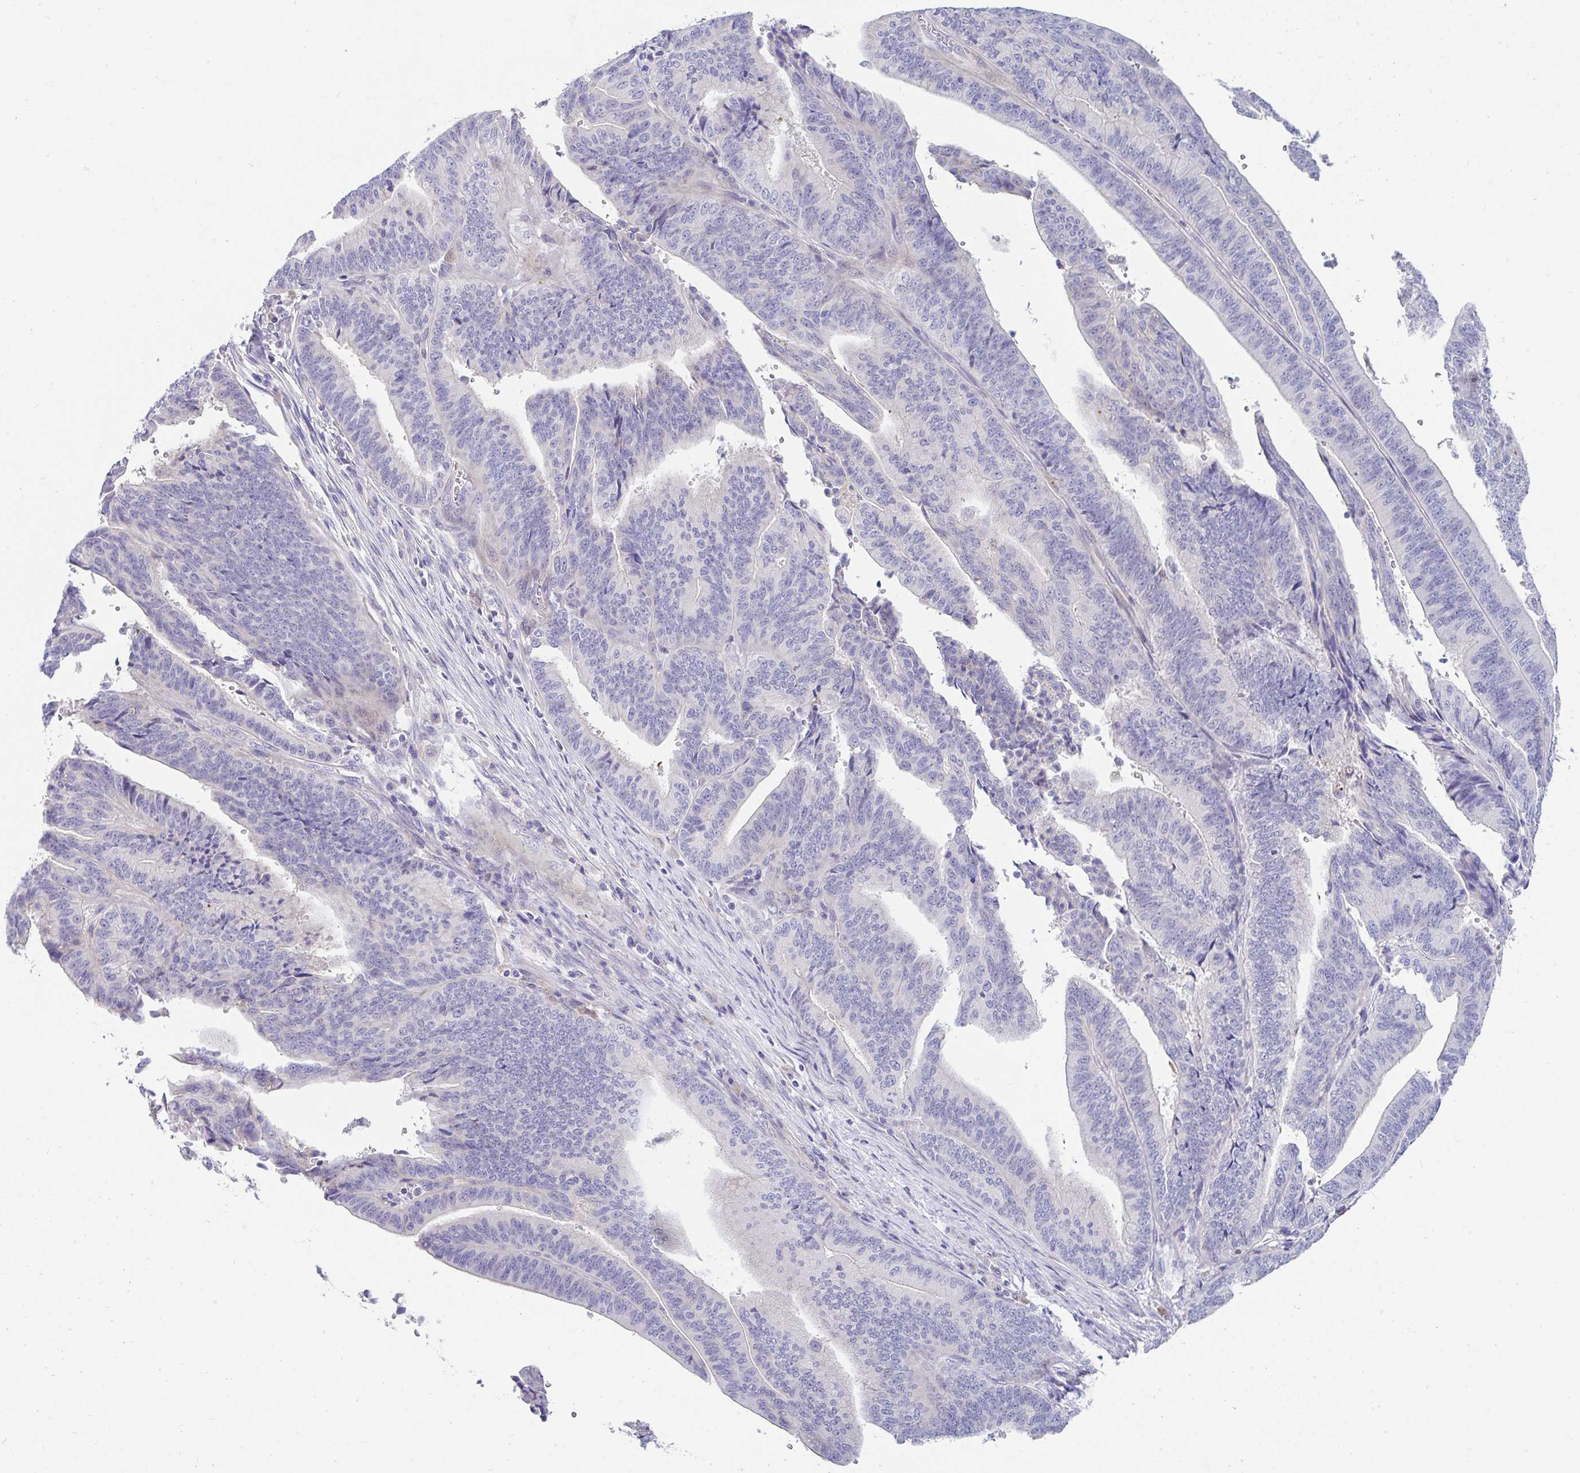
{"staining": {"intensity": "negative", "quantity": "none", "location": "none"}, "tissue": "endometrial cancer", "cell_type": "Tumor cells", "image_type": "cancer", "snomed": [{"axis": "morphology", "description": "Adenocarcinoma, NOS"}, {"axis": "topography", "description": "Endometrium"}], "caption": "This is an immunohistochemistry histopathology image of human endometrial adenocarcinoma. There is no staining in tumor cells.", "gene": "ZNF33A", "patient": {"sex": "female", "age": 65}}